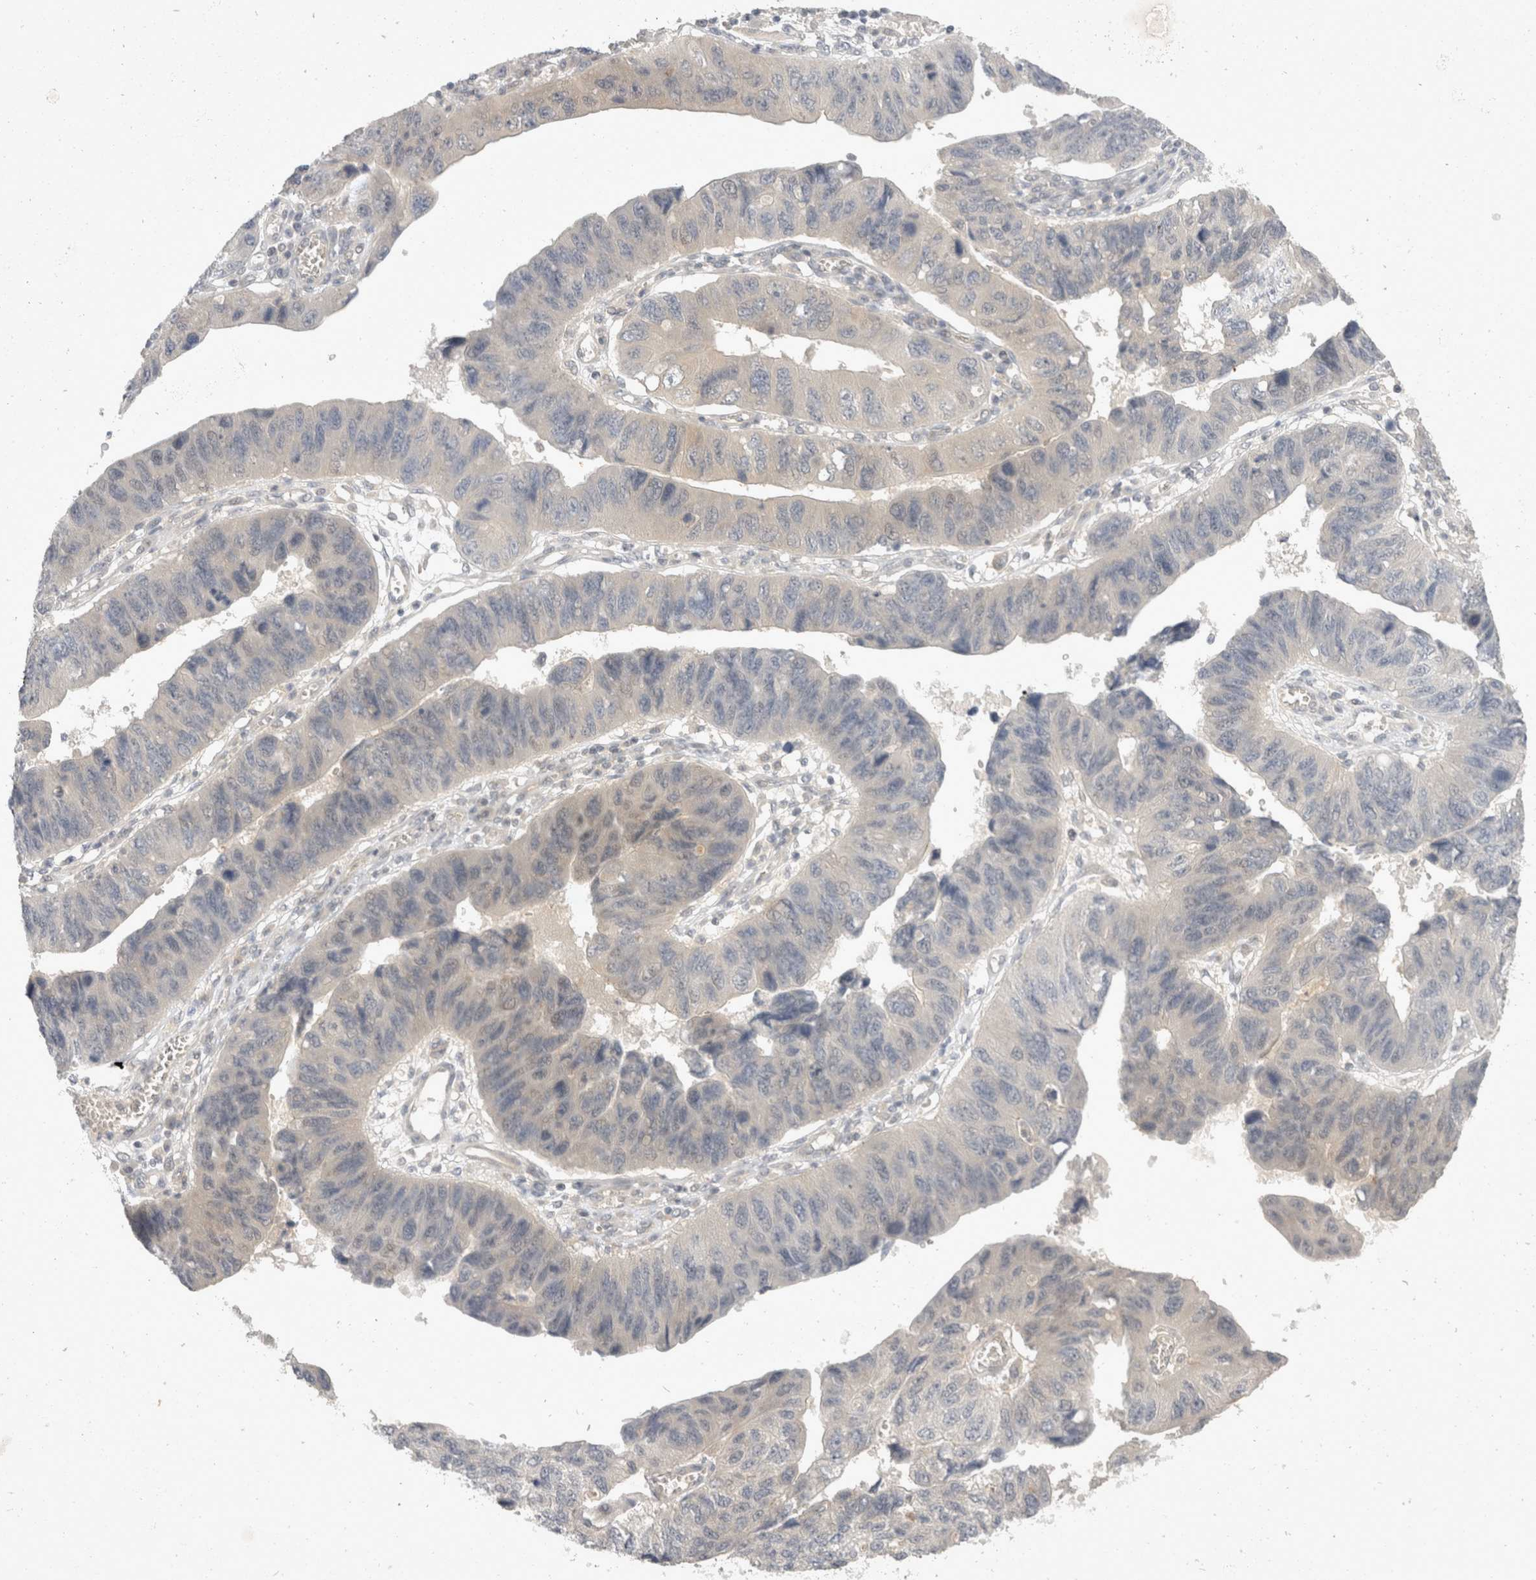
{"staining": {"intensity": "negative", "quantity": "none", "location": "none"}, "tissue": "stomach cancer", "cell_type": "Tumor cells", "image_type": "cancer", "snomed": [{"axis": "morphology", "description": "Adenocarcinoma, NOS"}, {"axis": "topography", "description": "Stomach"}], "caption": "Photomicrograph shows no protein expression in tumor cells of adenocarcinoma (stomach) tissue.", "gene": "TOM1L2", "patient": {"sex": "male", "age": 59}}